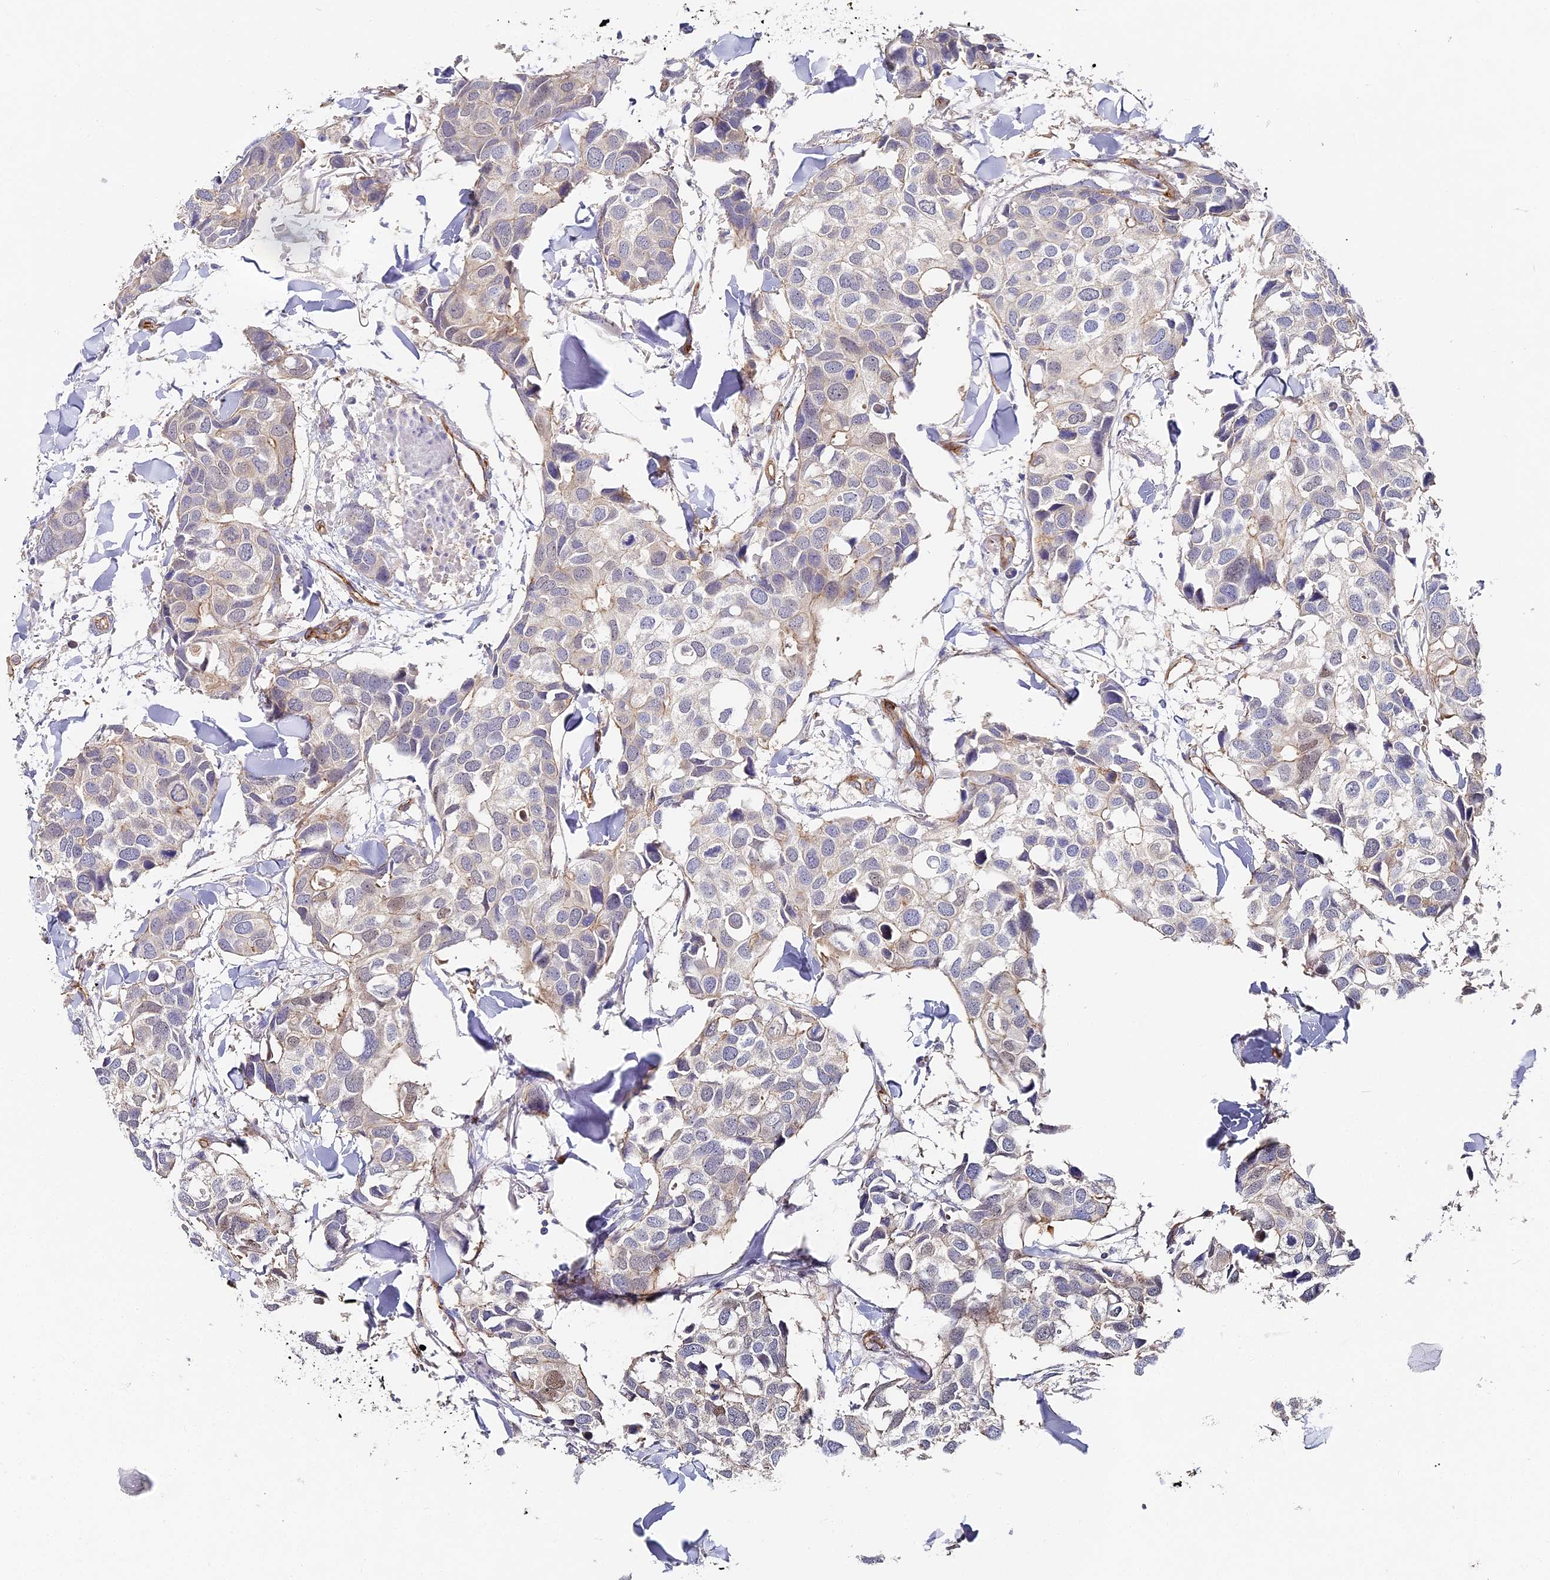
{"staining": {"intensity": "negative", "quantity": "none", "location": "none"}, "tissue": "breast cancer", "cell_type": "Tumor cells", "image_type": "cancer", "snomed": [{"axis": "morphology", "description": "Duct carcinoma"}, {"axis": "topography", "description": "Breast"}], "caption": "This photomicrograph is of infiltrating ductal carcinoma (breast) stained with immunohistochemistry (IHC) to label a protein in brown with the nuclei are counter-stained blue. There is no positivity in tumor cells.", "gene": "CCDC30", "patient": {"sex": "female", "age": 83}}